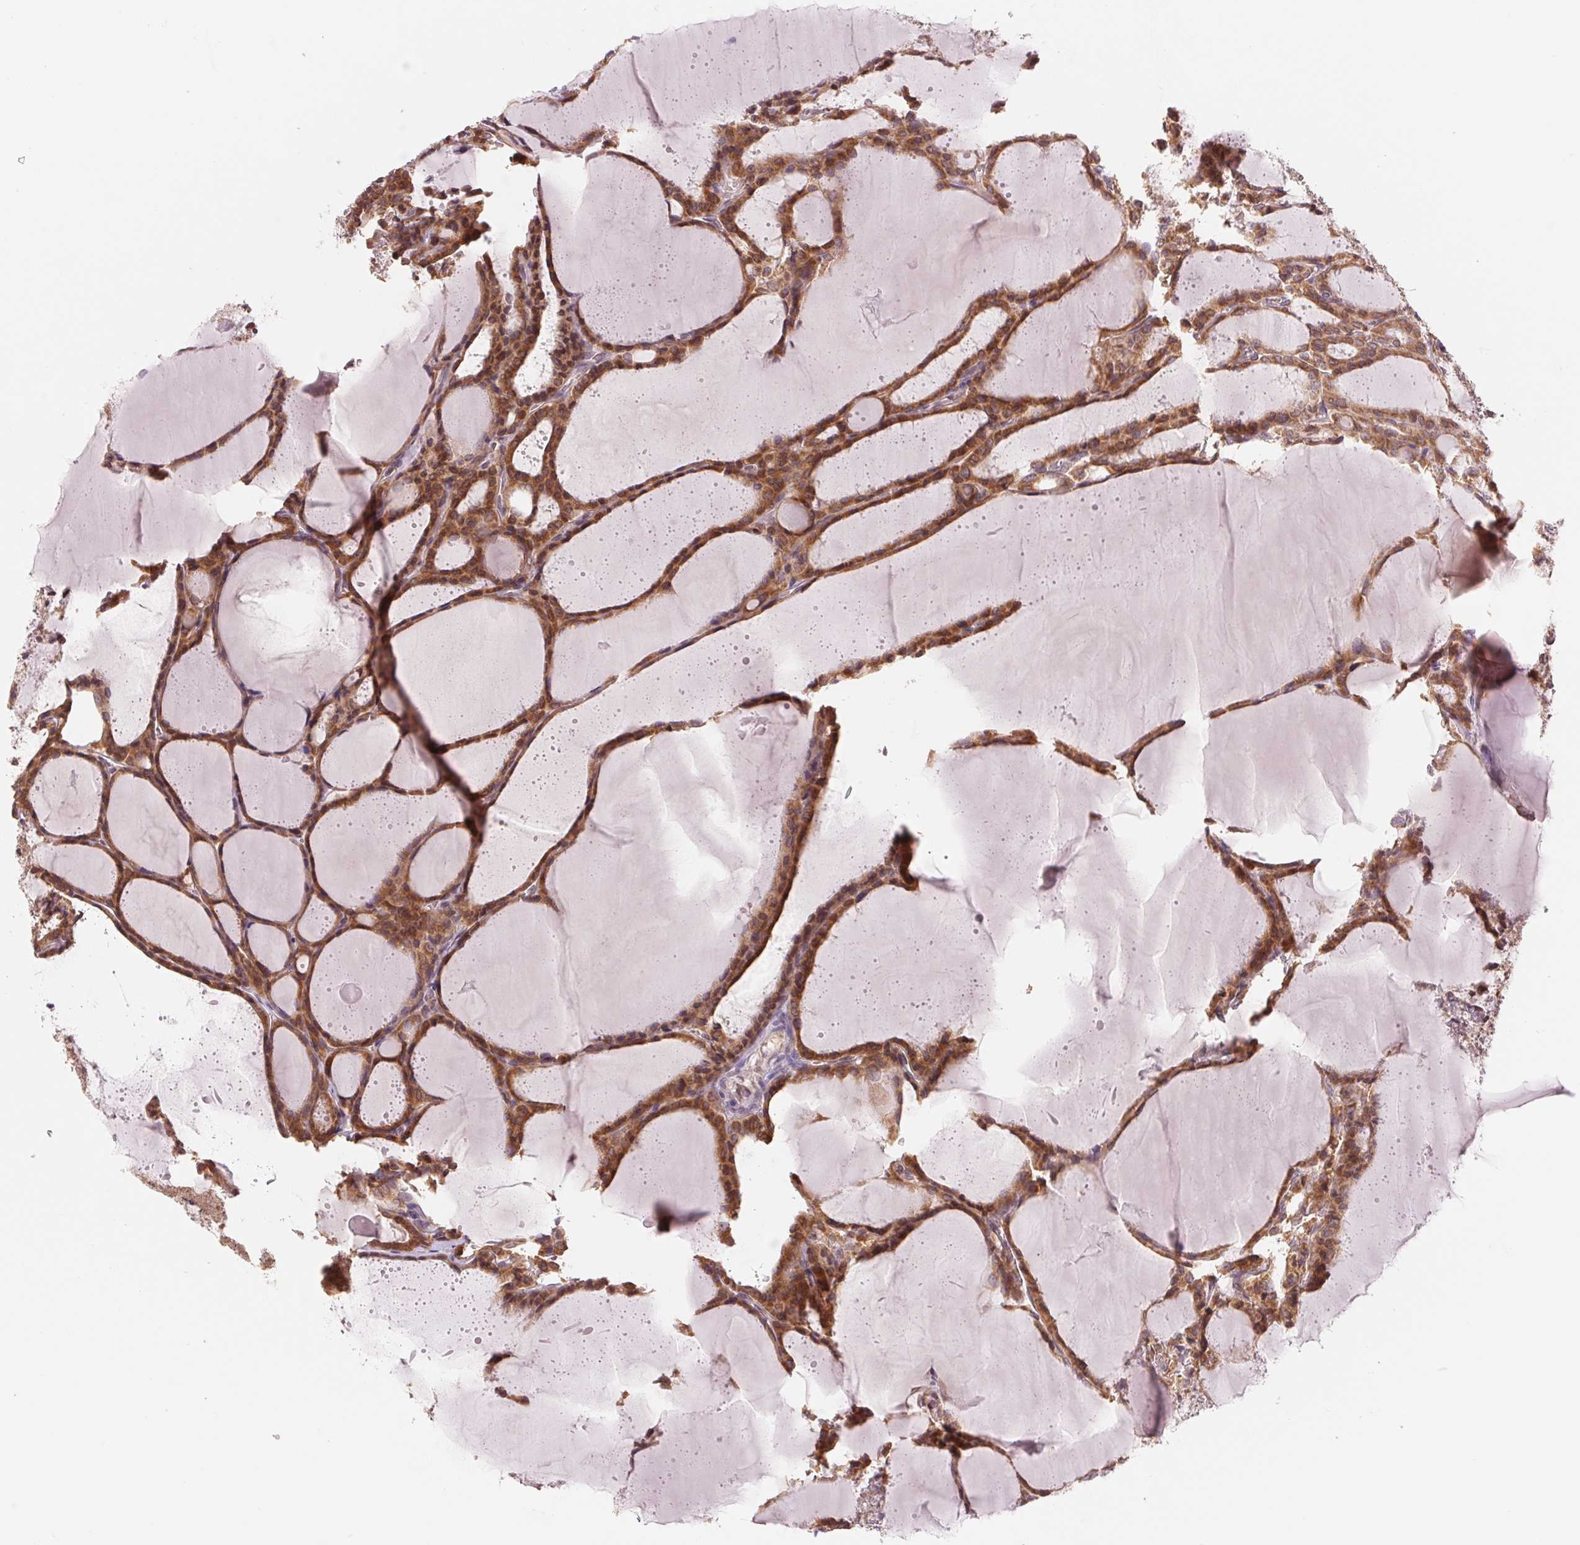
{"staining": {"intensity": "moderate", "quantity": ">75%", "location": "cytoplasmic/membranous"}, "tissue": "thyroid cancer", "cell_type": "Tumor cells", "image_type": "cancer", "snomed": [{"axis": "morphology", "description": "Papillary adenocarcinoma, NOS"}, {"axis": "topography", "description": "Thyroid gland"}], "caption": "Immunohistochemistry (IHC) photomicrograph of human thyroid cancer stained for a protein (brown), which shows medium levels of moderate cytoplasmic/membranous positivity in approximately >75% of tumor cells.", "gene": "TECR", "patient": {"sex": "male", "age": 87}}